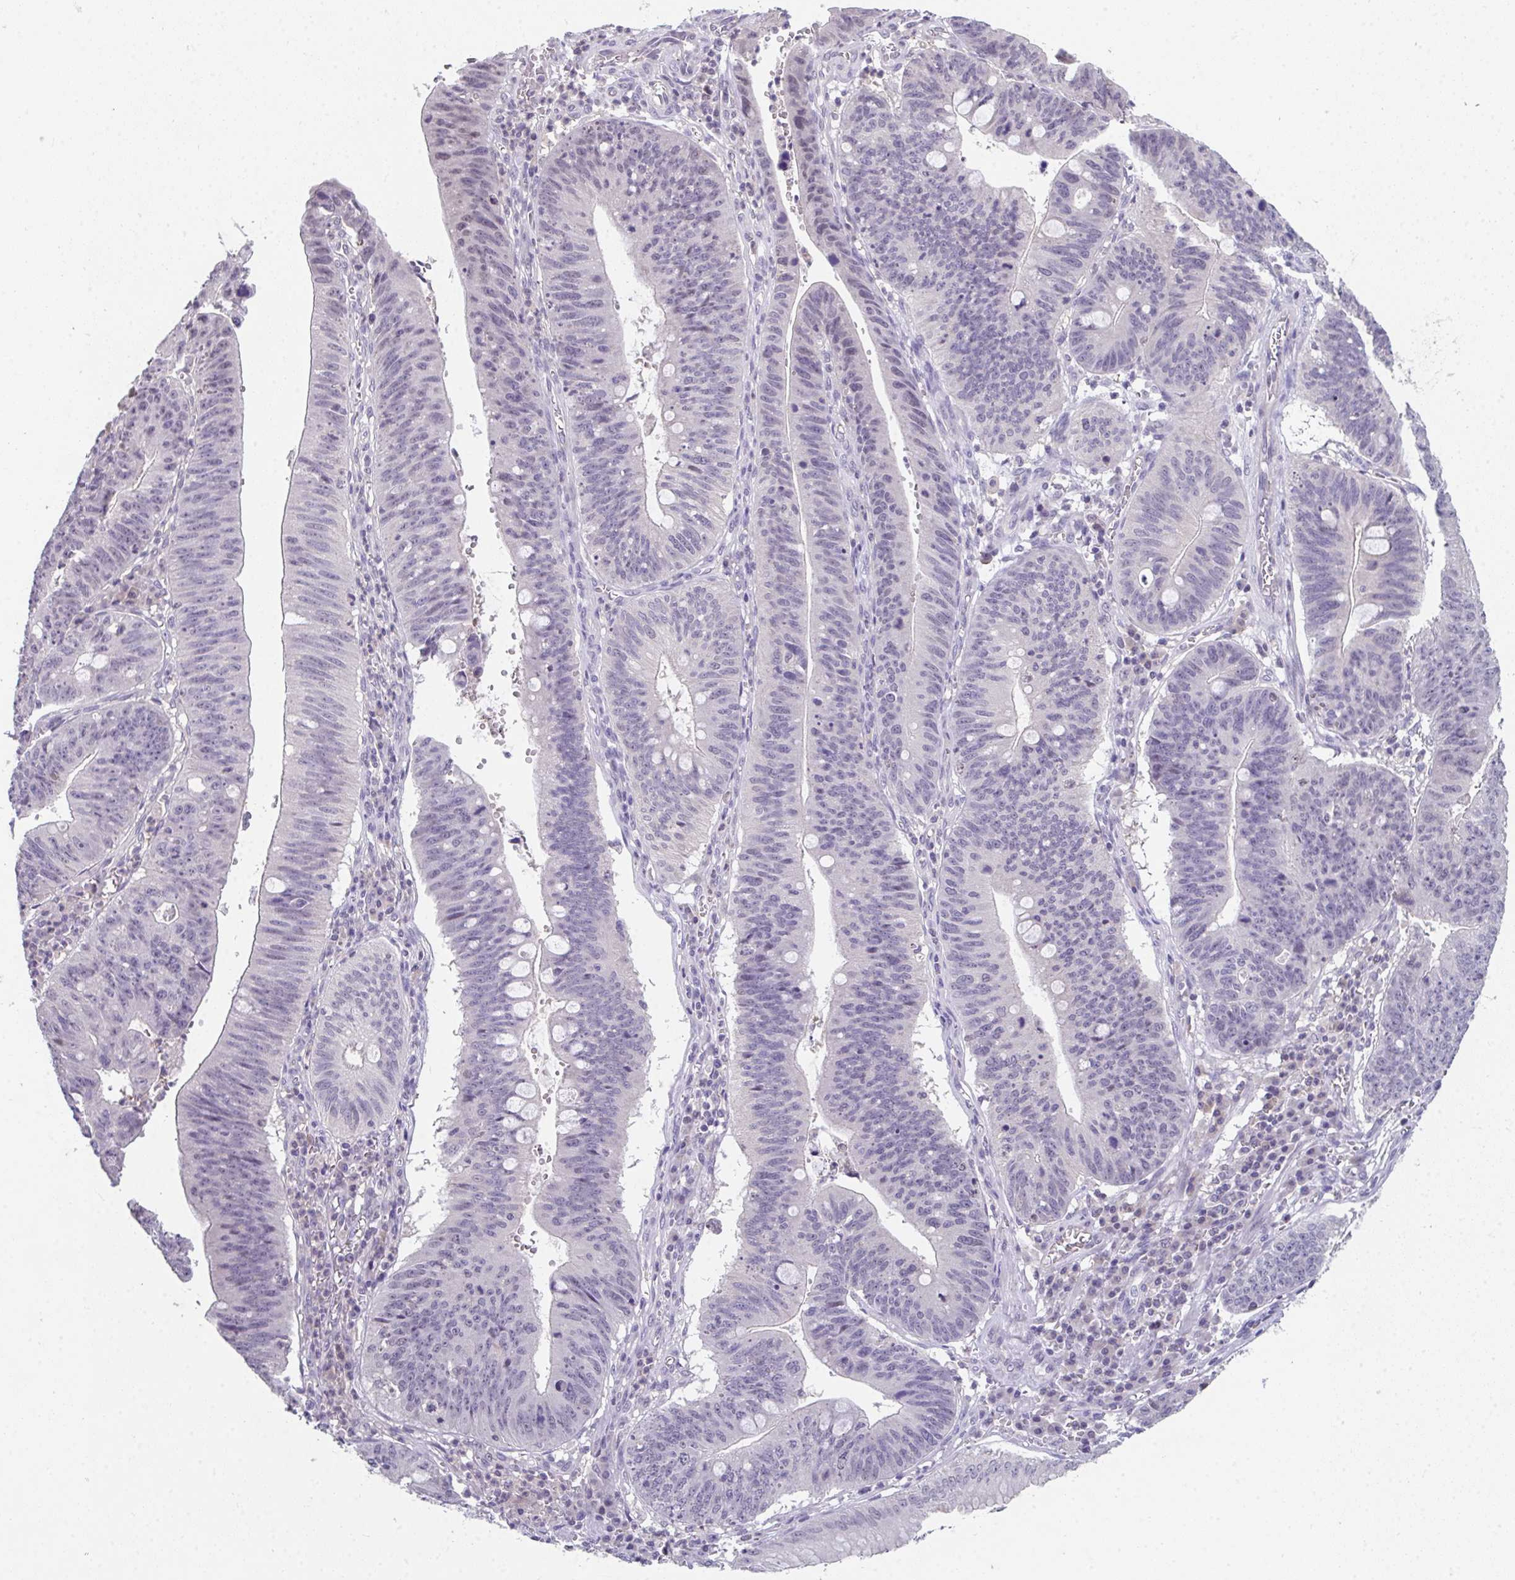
{"staining": {"intensity": "negative", "quantity": "none", "location": "none"}, "tissue": "stomach cancer", "cell_type": "Tumor cells", "image_type": "cancer", "snomed": [{"axis": "morphology", "description": "Adenocarcinoma, NOS"}, {"axis": "topography", "description": "Stomach"}], "caption": "High magnification brightfield microscopy of stomach cancer stained with DAB (brown) and counterstained with hematoxylin (blue): tumor cells show no significant positivity.", "gene": "GLTPD2", "patient": {"sex": "male", "age": 59}}